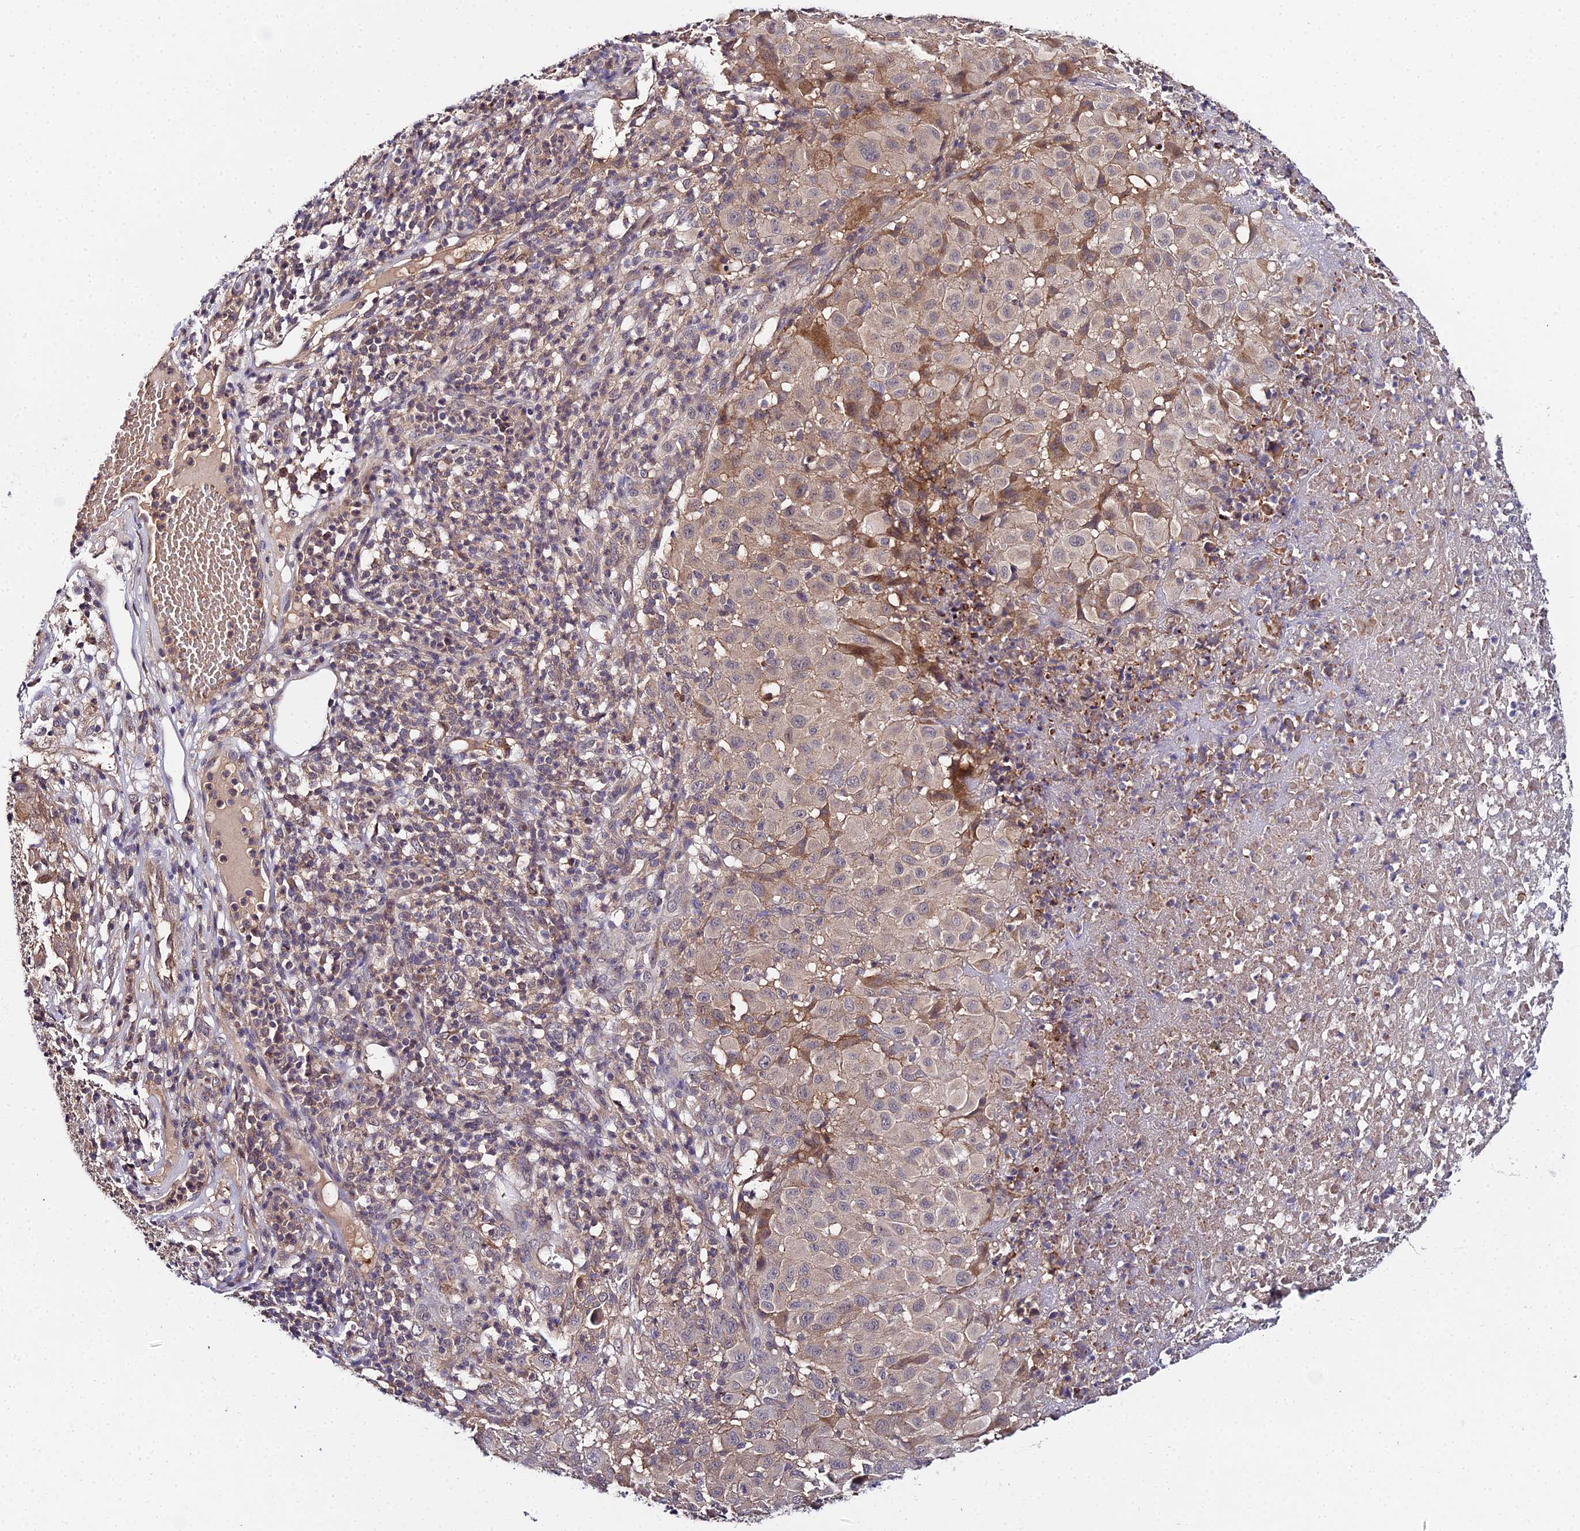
{"staining": {"intensity": "moderate", "quantity": "<25%", "location": "cytoplasmic/membranous"}, "tissue": "melanoma", "cell_type": "Tumor cells", "image_type": "cancer", "snomed": [{"axis": "morphology", "description": "Malignant melanoma, NOS"}, {"axis": "topography", "description": "Skin"}], "caption": "Immunohistochemistry photomicrograph of human malignant melanoma stained for a protein (brown), which displays low levels of moderate cytoplasmic/membranous expression in approximately <25% of tumor cells.", "gene": "ZBED8", "patient": {"sex": "male", "age": 73}}